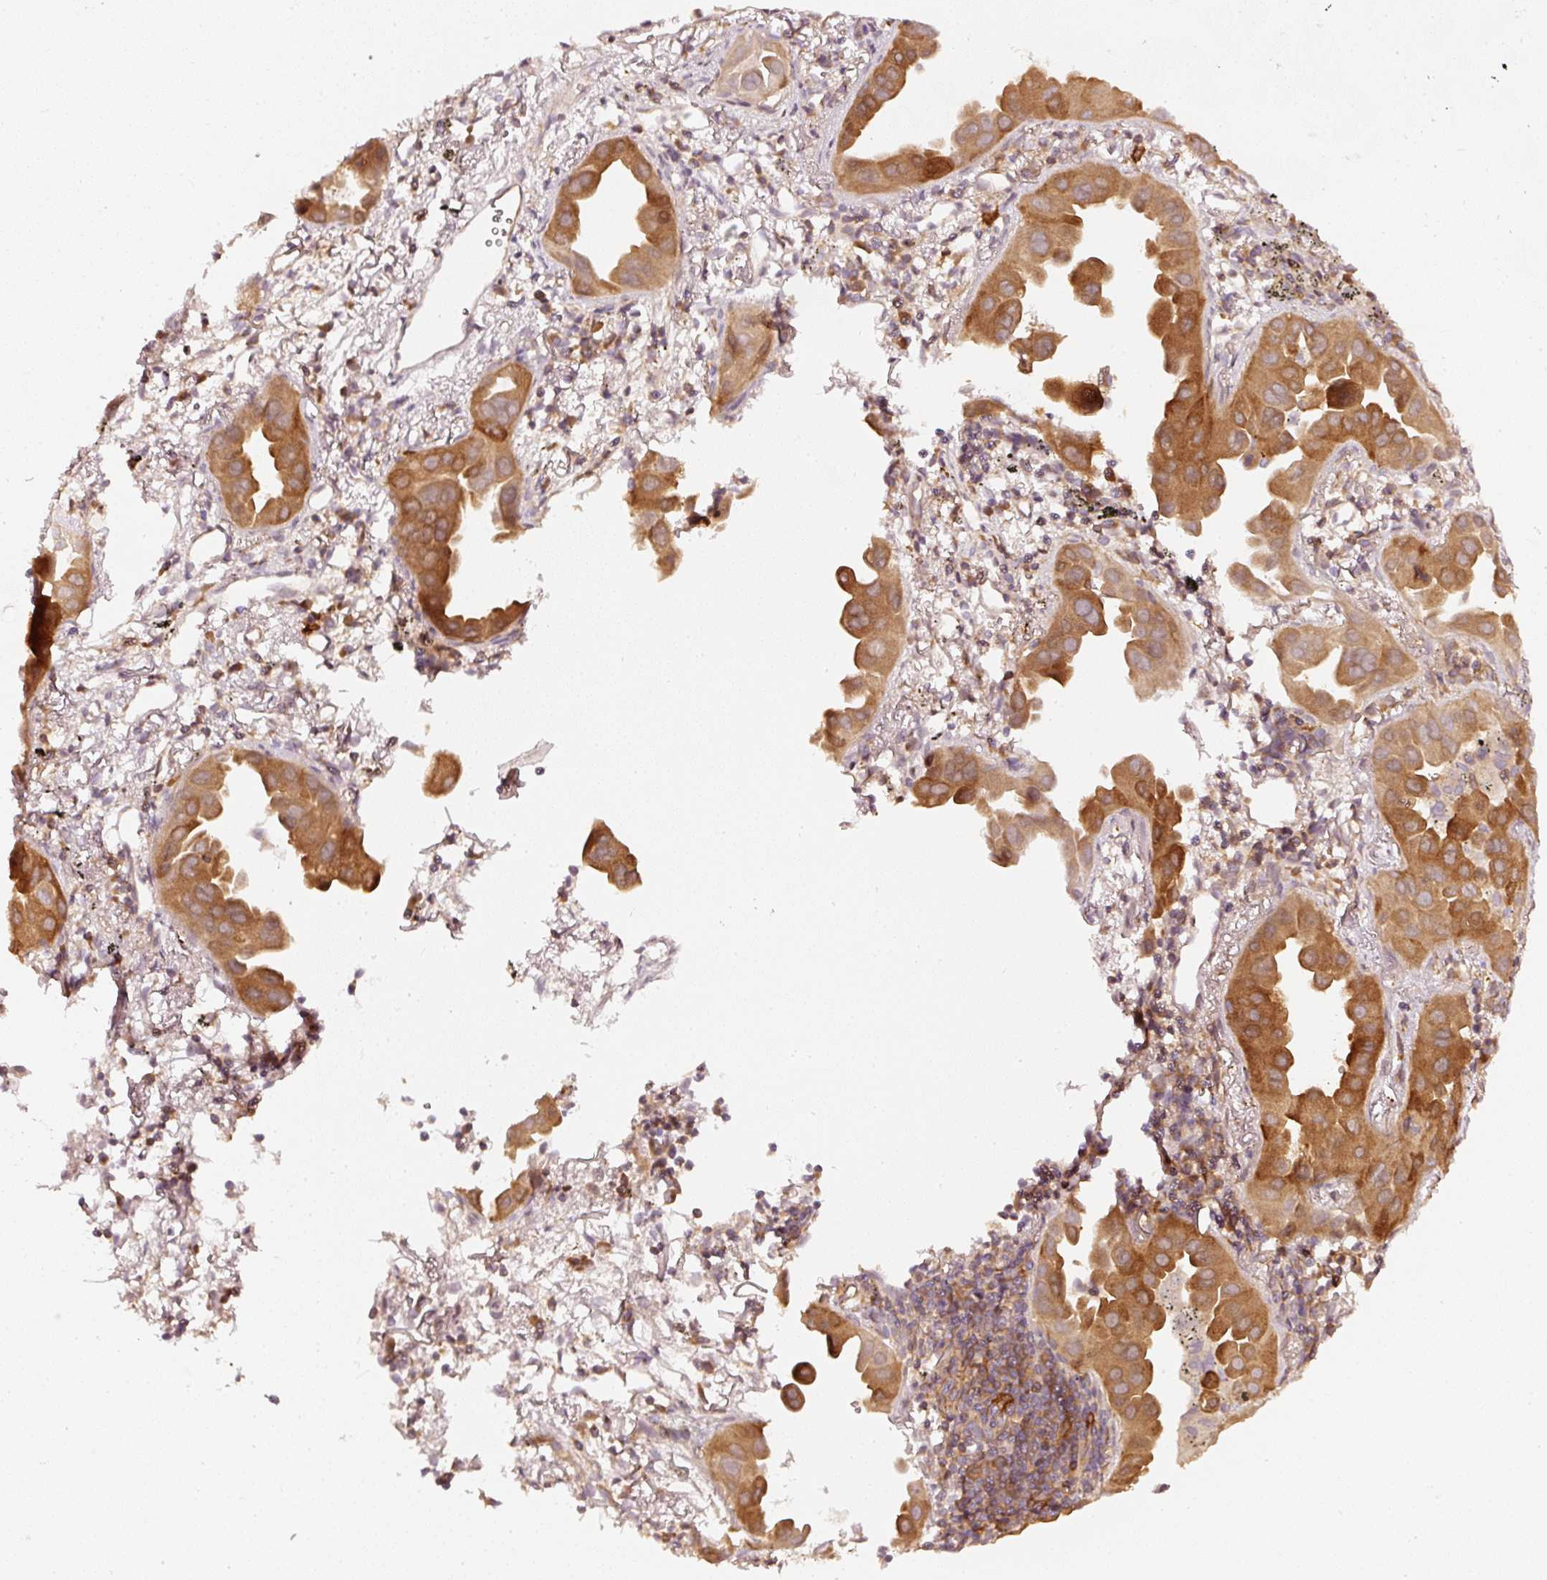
{"staining": {"intensity": "strong", "quantity": ">75%", "location": "cytoplasmic/membranous"}, "tissue": "lung cancer", "cell_type": "Tumor cells", "image_type": "cancer", "snomed": [{"axis": "morphology", "description": "Adenocarcinoma, NOS"}, {"axis": "topography", "description": "Lung"}], "caption": "The immunohistochemical stain labels strong cytoplasmic/membranous positivity in tumor cells of lung adenocarcinoma tissue.", "gene": "ASMTL", "patient": {"sex": "male", "age": 68}}